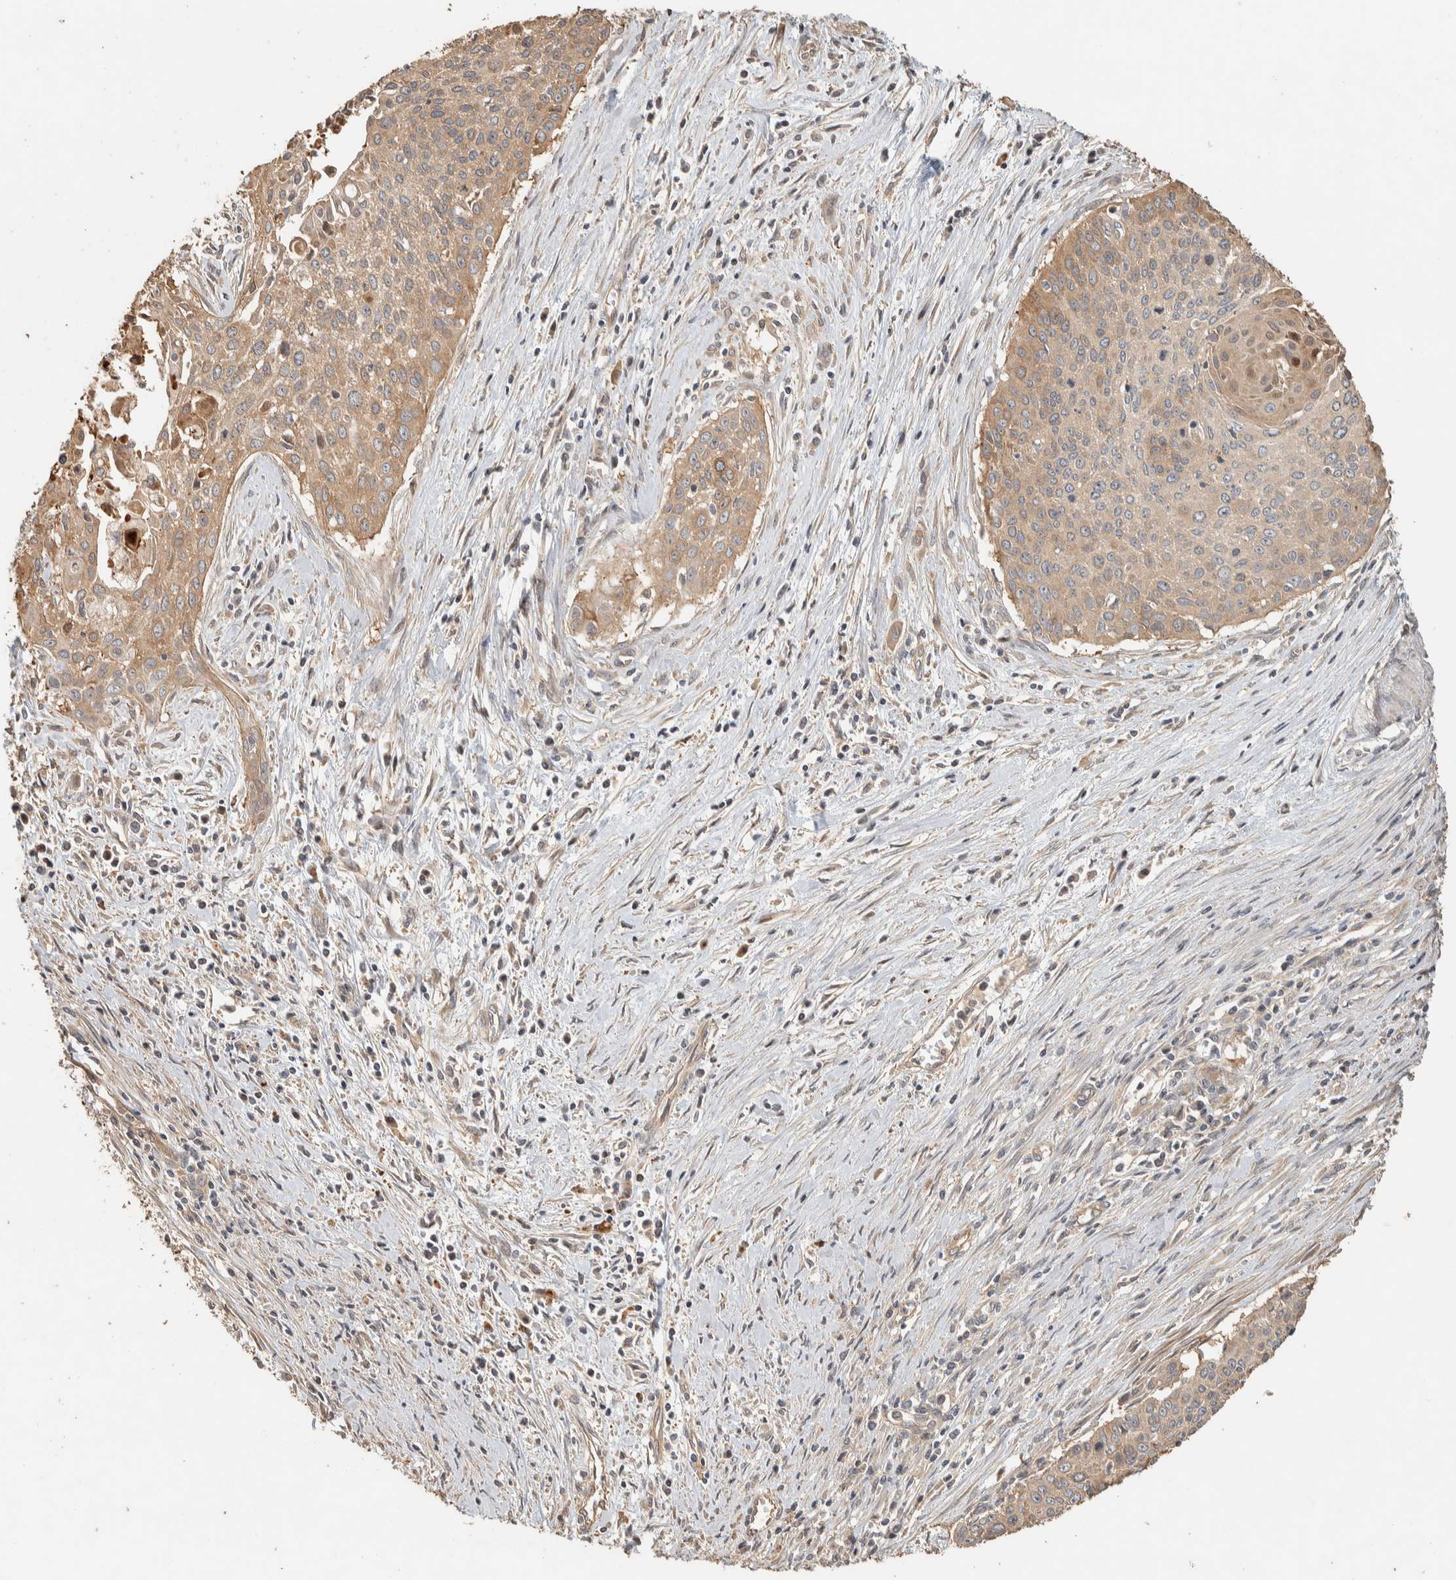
{"staining": {"intensity": "weak", "quantity": ">75%", "location": "cytoplasmic/membranous"}, "tissue": "cervical cancer", "cell_type": "Tumor cells", "image_type": "cancer", "snomed": [{"axis": "morphology", "description": "Squamous cell carcinoma, NOS"}, {"axis": "topography", "description": "Cervix"}], "caption": "Immunohistochemistry (IHC) micrograph of neoplastic tissue: human cervical squamous cell carcinoma stained using immunohistochemistry (IHC) demonstrates low levels of weak protein expression localized specifically in the cytoplasmic/membranous of tumor cells, appearing as a cytoplasmic/membranous brown color.", "gene": "EXOC7", "patient": {"sex": "female", "age": 55}}